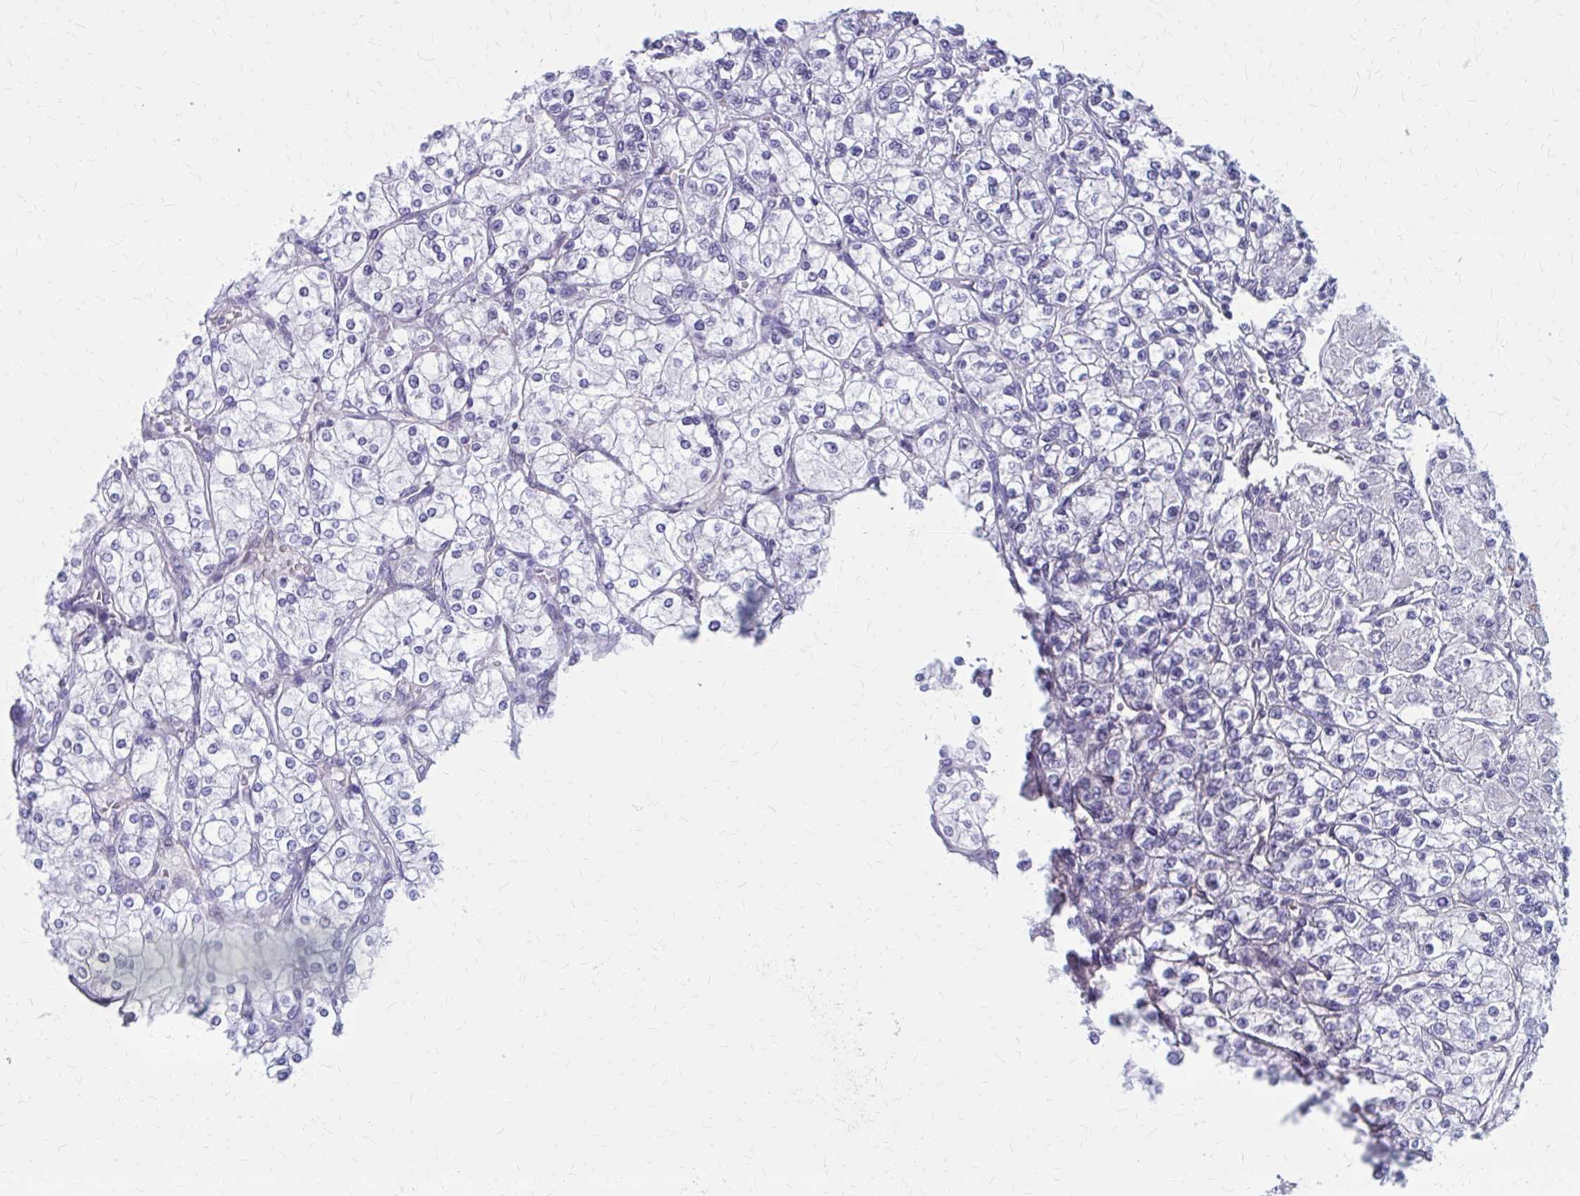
{"staining": {"intensity": "negative", "quantity": "none", "location": "none"}, "tissue": "renal cancer", "cell_type": "Tumor cells", "image_type": "cancer", "snomed": [{"axis": "morphology", "description": "Adenocarcinoma, NOS"}, {"axis": "topography", "description": "Kidney"}], "caption": "Protein analysis of adenocarcinoma (renal) reveals no significant positivity in tumor cells.", "gene": "CLIC2", "patient": {"sex": "male", "age": 80}}